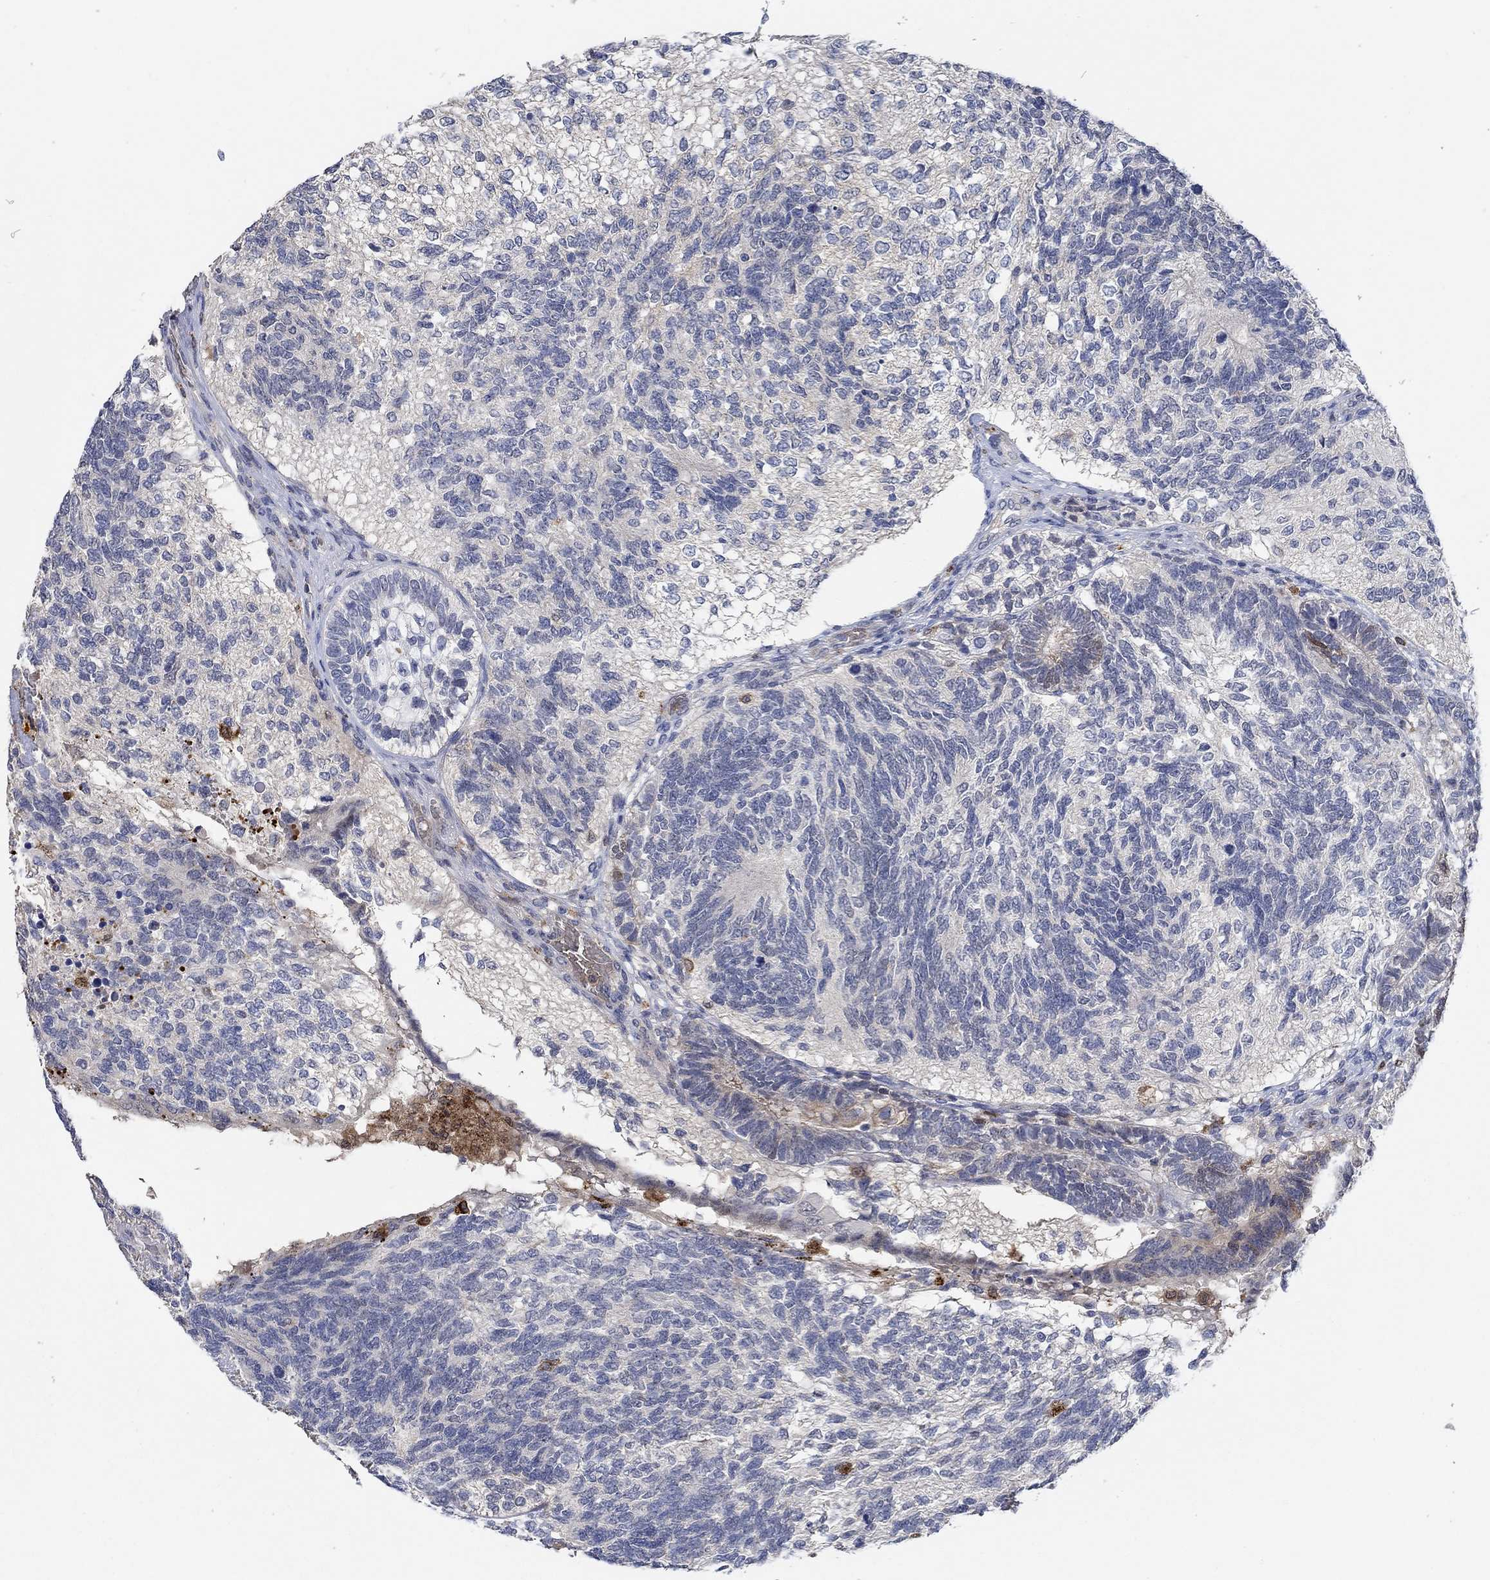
{"staining": {"intensity": "negative", "quantity": "none", "location": "none"}, "tissue": "testis cancer", "cell_type": "Tumor cells", "image_type": "cancer", "snomed": [{"axis": "morphology", "description": "Seminoma, NOS"}, {"axis": "morphology", "description": "Carcinoma, Embryonal, NOS"}, {"axis": "topography", "description": "Testis"}], "caption": "High power microscopy photomicrograph of an immunohistochemistry (IHC) photomicrograph of seminoma (testis), revealing no significant positivity in tumor cells.", "gene": "MPP1", "patient": {"sex": "male", "age": 41}}